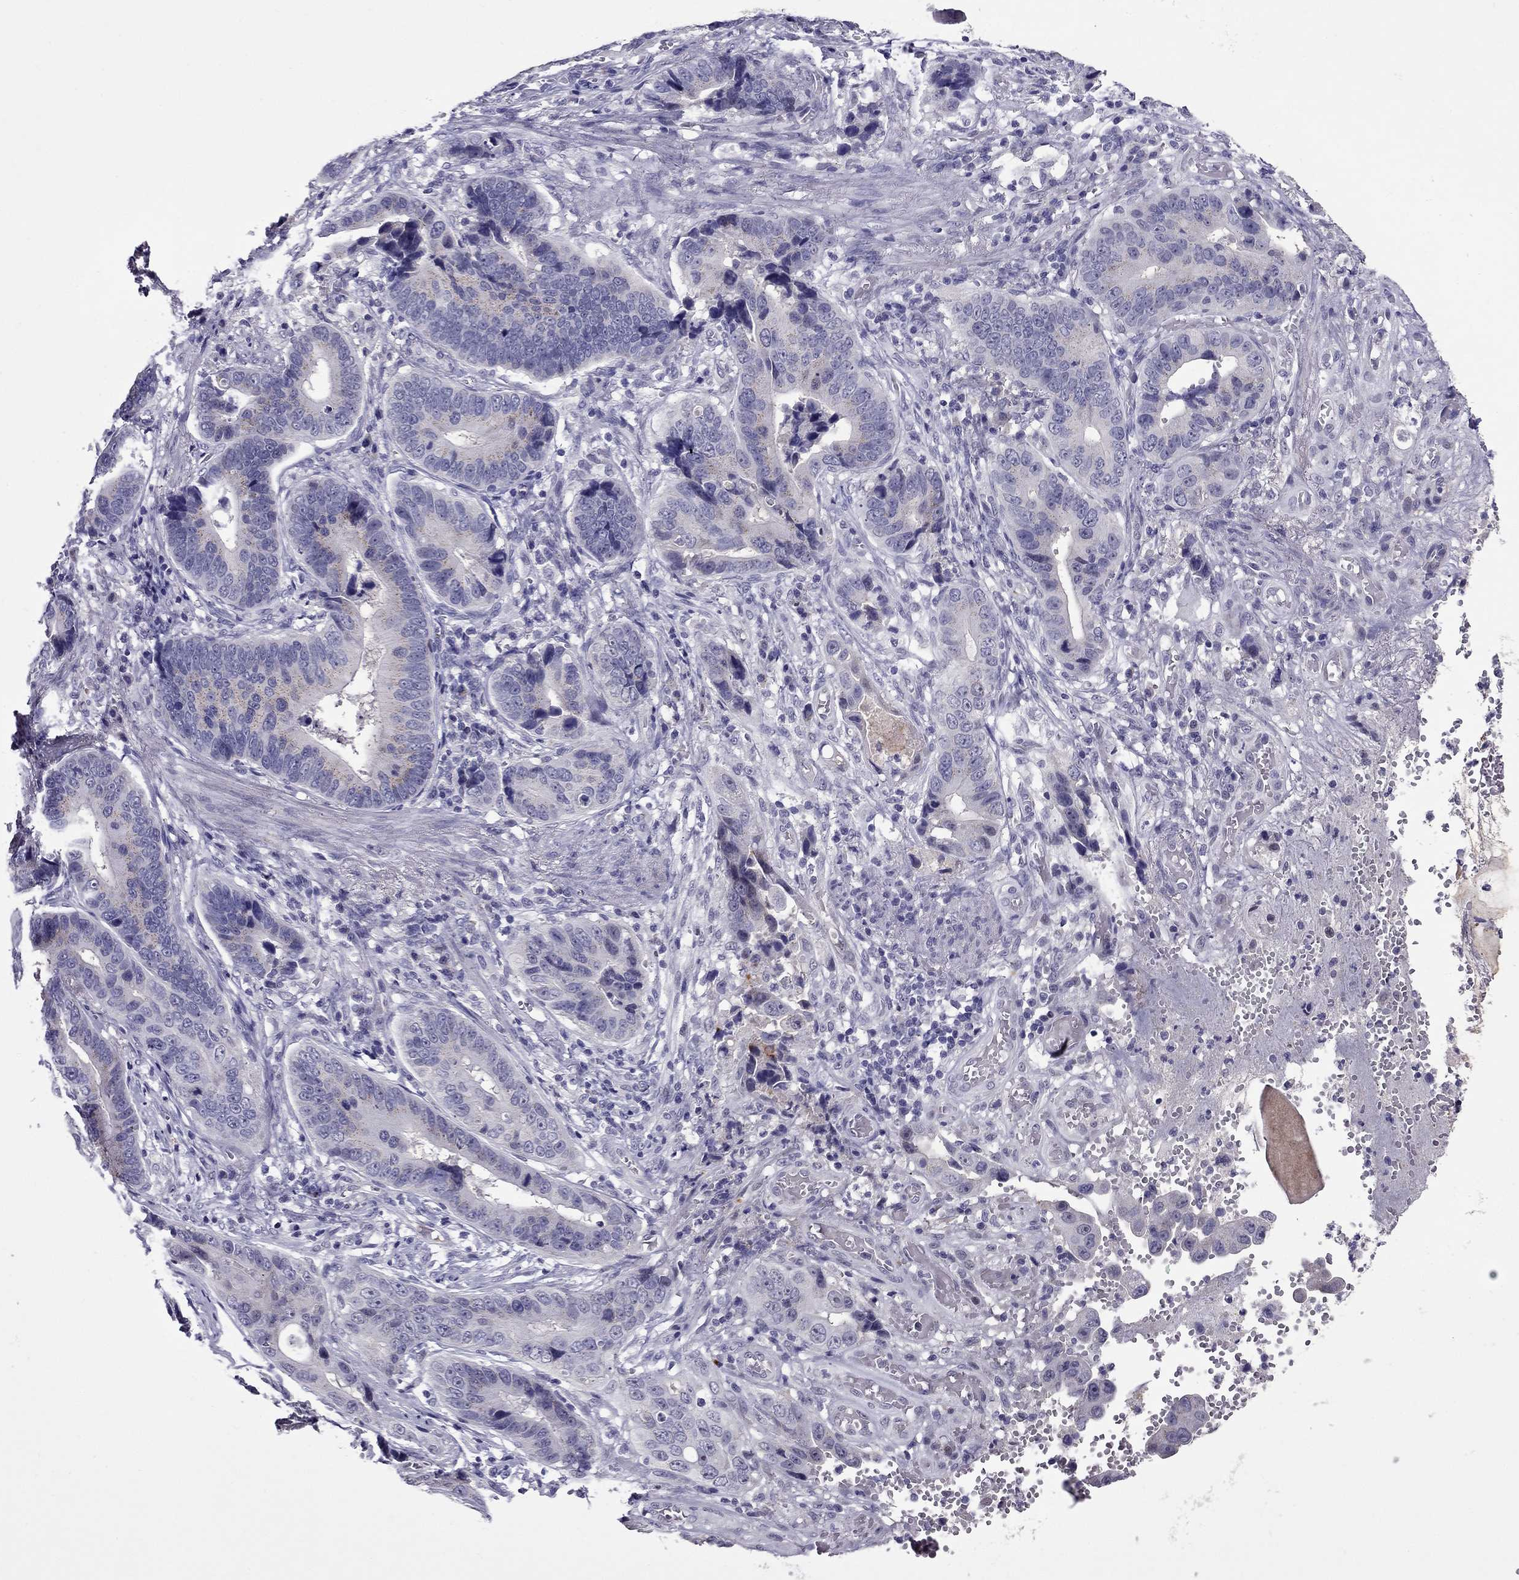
{"staining": {"intensity": "negative", "quantity": "none", "location": "none"}, "tissue": "stomach cancer", "cell_type": "Tumor cells", "image_type": "cancer", "snomed": [{"axis": "morphology", "description": "Adenocarcinoma, NOS"}, {"axis": "topography", "description": "Stomach"}], "caption": "Tumor cells show no significant protein positivity in stomach cancer. The staining is performed using DAB brown chromogen with nuclei counter-stained in using hematoxylin.", "gene": "MYBPH", "patient": {"sex": "male", "age": 84}}